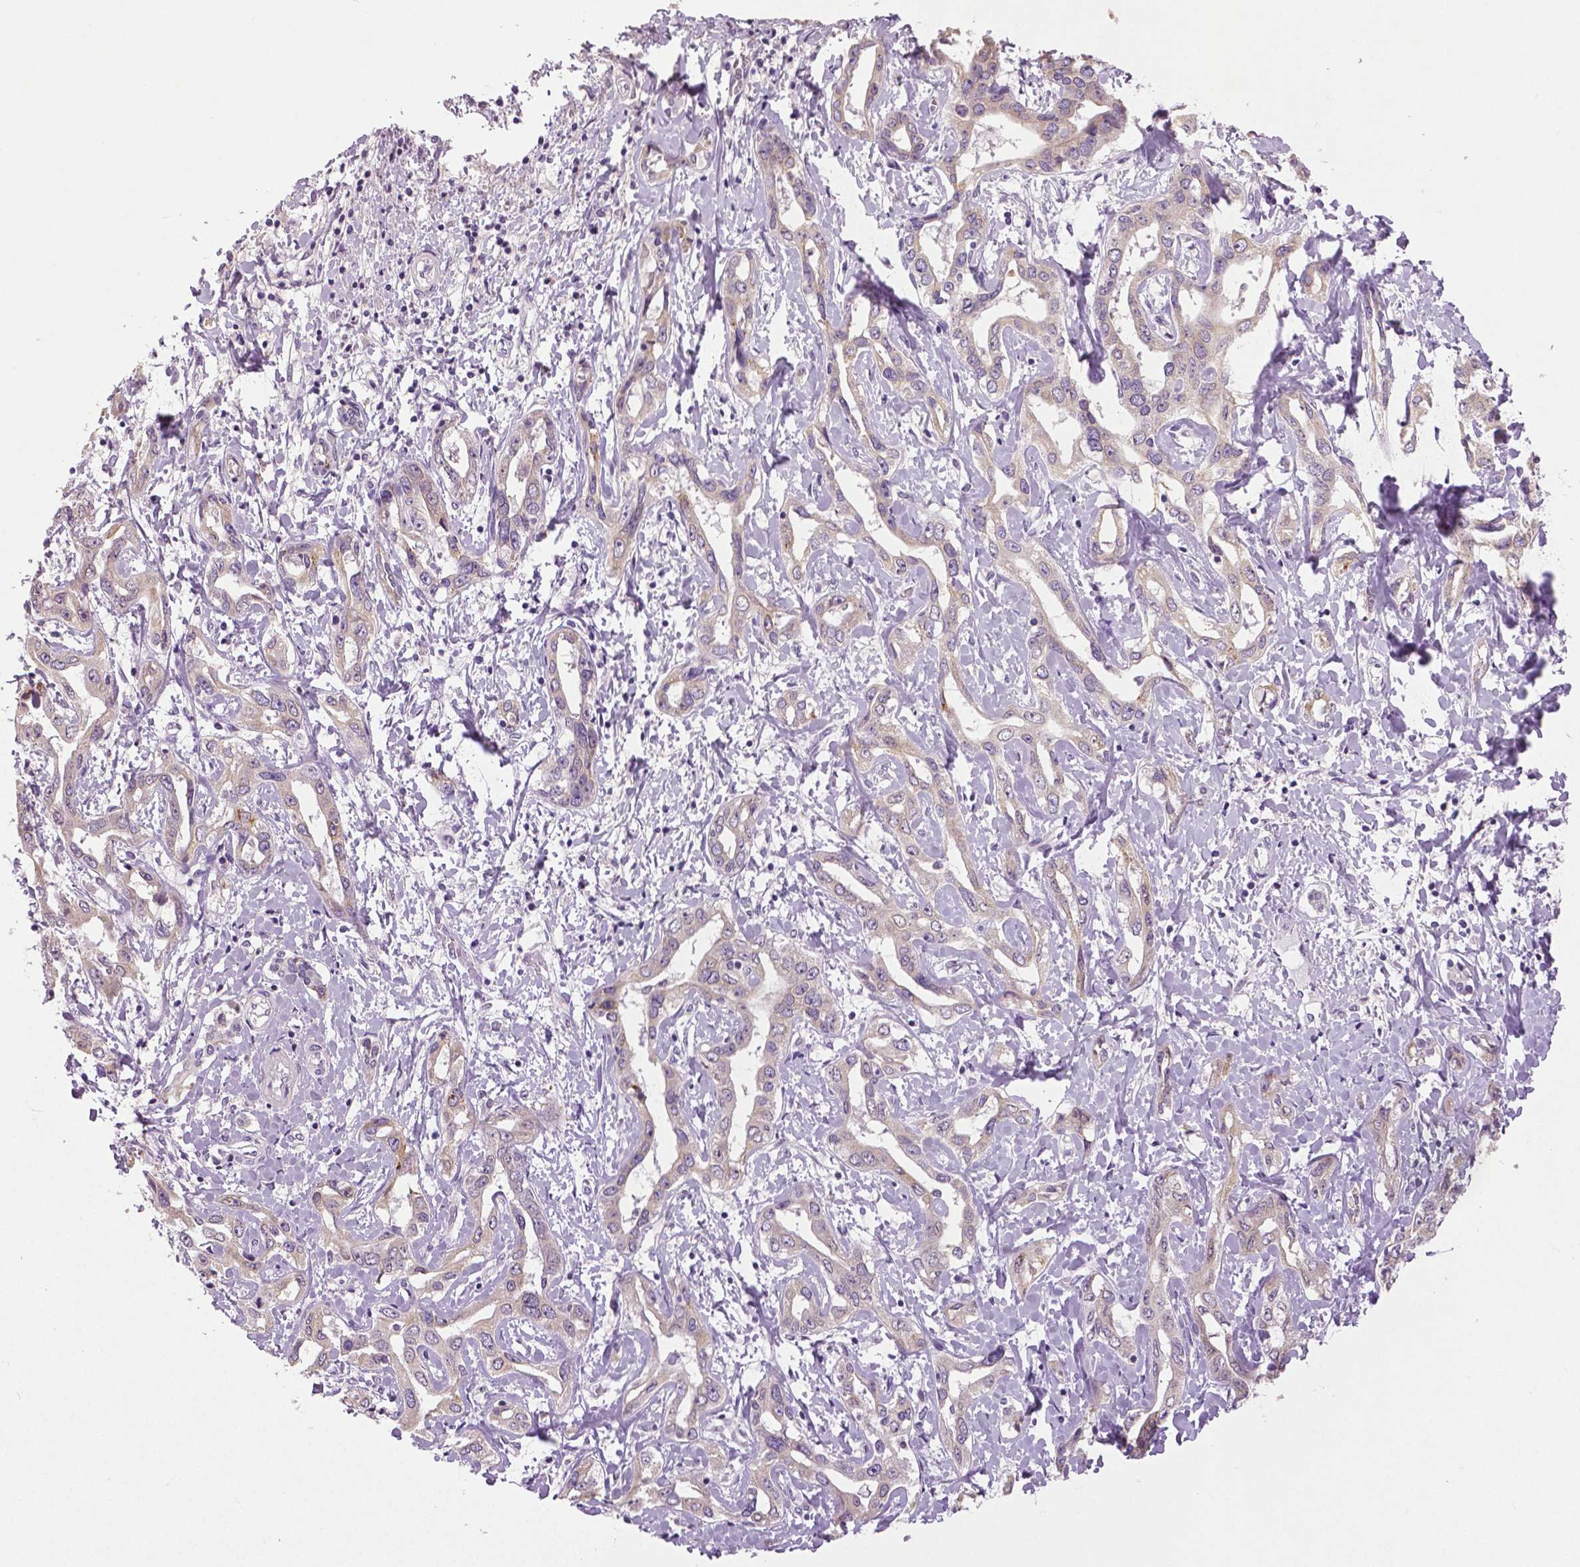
{"staining": {"intensity": "negative", "quantity": "none", "location": "none"}, "tissue": "liver cancer", "cell_type": "Tumor cells", "image_type": "cancer", "snomed": [{"axis": "morphology", "description": "Cholangiocarcinoma"}, {"axis": "topography", "description": "Liver"}], "caption": "Immunohistochemistry image of neoplastic tissue: human liver cancer stained with DAB (3,3'-diaminobenzidine) exhibits no significant protein staining in tumor cells. (IHC, brightfield microscopy, high magnification).", "gene": "DNAH12", "patient": {"sex": "male", "age": 59}}